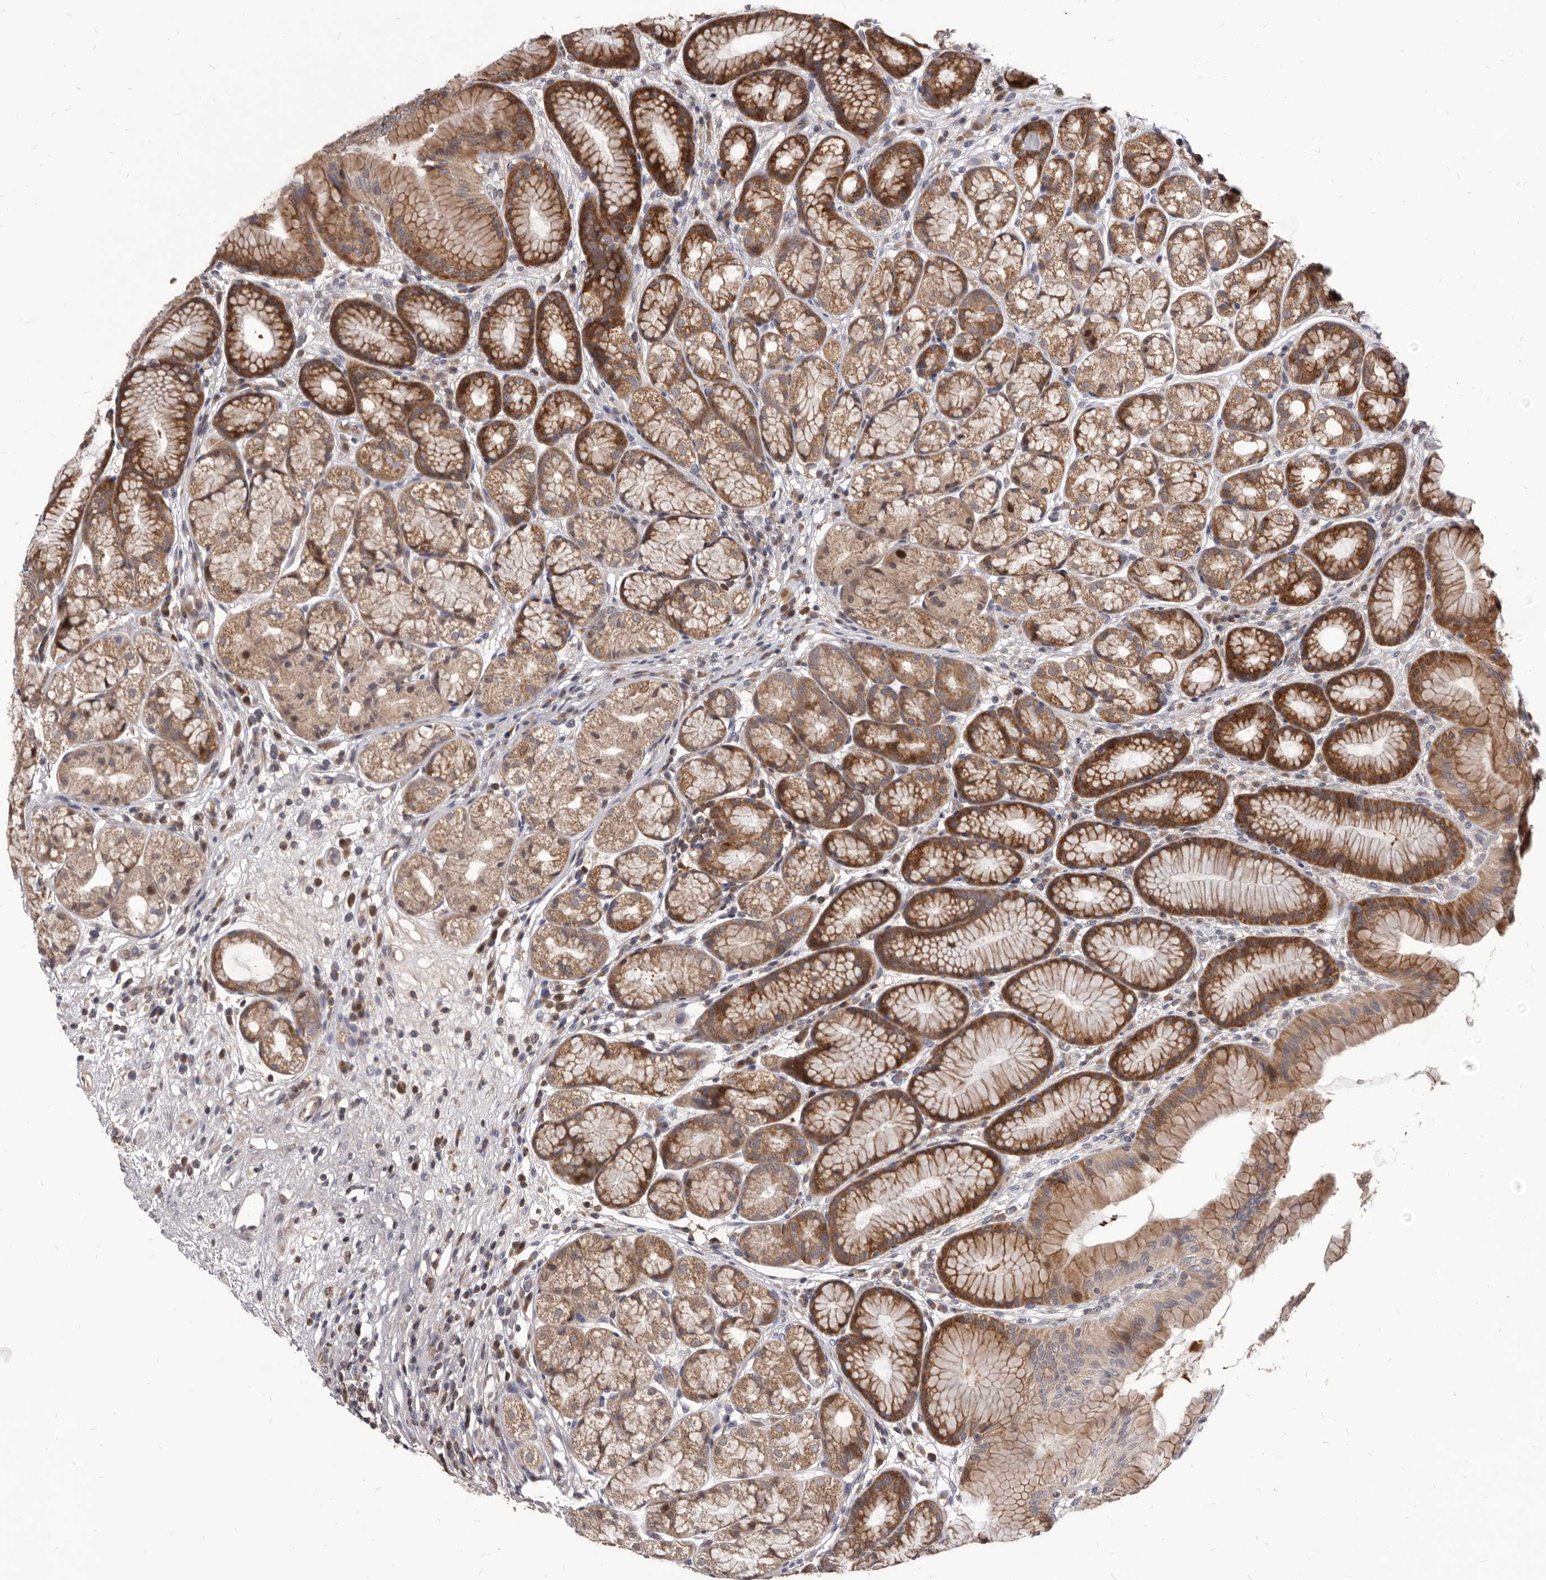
{"staining": {"intensity": "moderate", "quantity": ">75%", "location": "cytoplasmic/membranous,nuclear"}, "tissue": "stomach", "cell_type": "Glandular cells", "image_type": "normal", "snomed": [{"axis": "morphology", "description": "Normal tissue, NOS"}, {"axis": "topography", "description": "Stomach"}], "caption": "Immunohistochemistry image of unremarkable human stomach stained for a protein (brown), which displays medium levels of moderate cytoplasmic/membranous,nuclear positivity in approximately >75% of glandular cells.", "gene": "MAP3K14", "patient": {"sex": "male", "age": 57}}